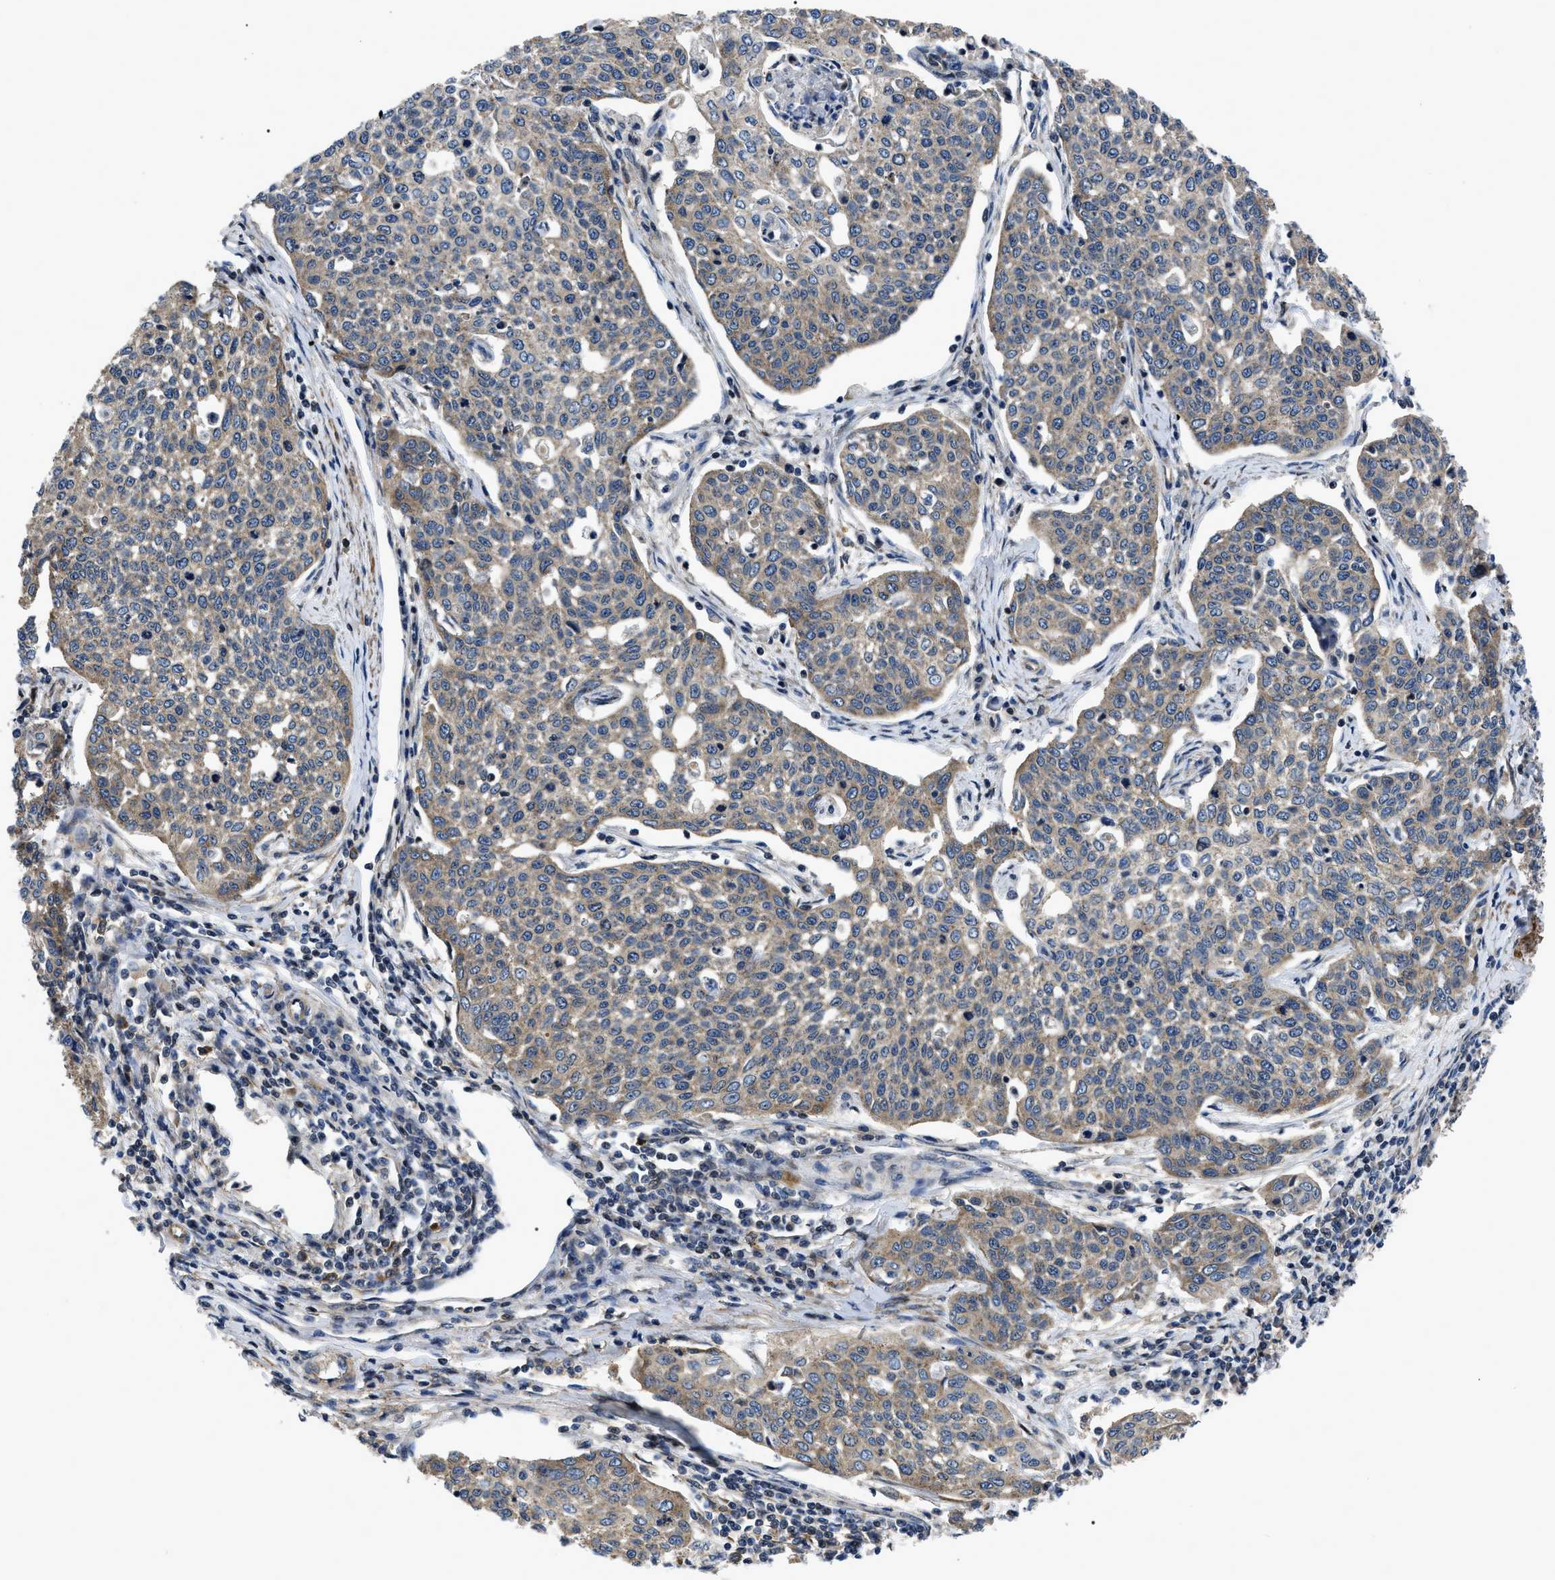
{"staining": {"intensity": "moderate", "quantity": ">75%", "location": "cytoplasmic/membranous"}, "tissue": "cervical cancer", "cell_type": "Tumor cells", "image_type": "cancer", "snomed": [{"axis": "morphology", "description": "Squamous cell carcinoma, NOS"}, {"axis": "topography", "description": "Cervix"}], "caption": "About >75% of tumor cells in human squamous cell carcinoma (cervical) reveal moderate cytoplasmic/membranous protein expression as visualized by brown immunohistochemical staining.", "gene": "PPWD1", "patient": {"sex": "female", "age": 34}}